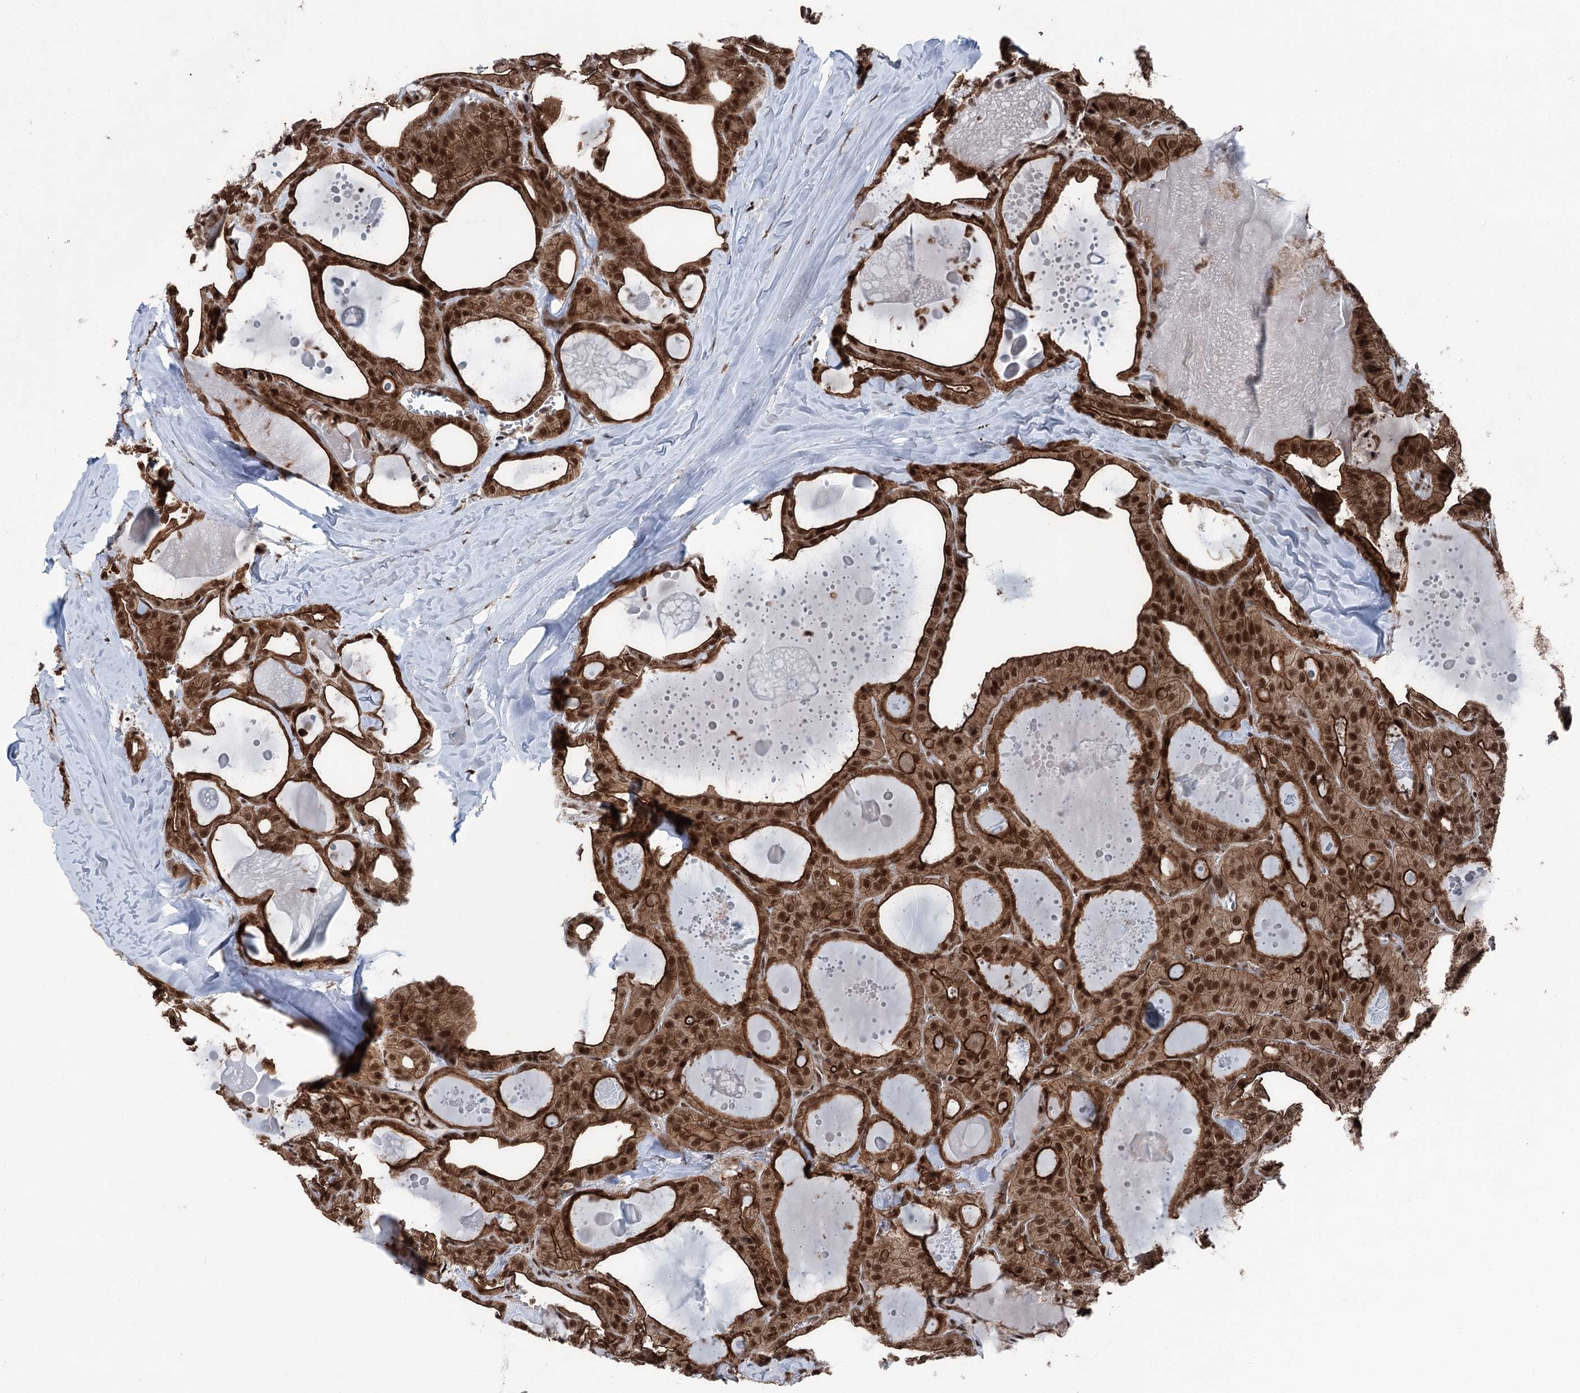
{"staining": {"intensity": "strong", "quantity": ">75%", "location": "cytoplasmic/membranous,nuclear"}, "tissue": "thyroid cancer", "cell_type": "Tumor cells", "image_type": "cancer", "snomed": [{"axis": "morphology", "description": "Papillary adenocarcinoma, NOS"}, {"axis": "topography", "description": "Thyroid gland"}], "caption": "A high-resolution photomicrograph shows IHC staining of thyroid papillary adenocarcinoma, which reveals strong cytoplasmic/membranous and nuclear staining in about >75% of tumor cells.", "gene": "ZCCHC8", "patient": {"sex": "male", "age": 52}}